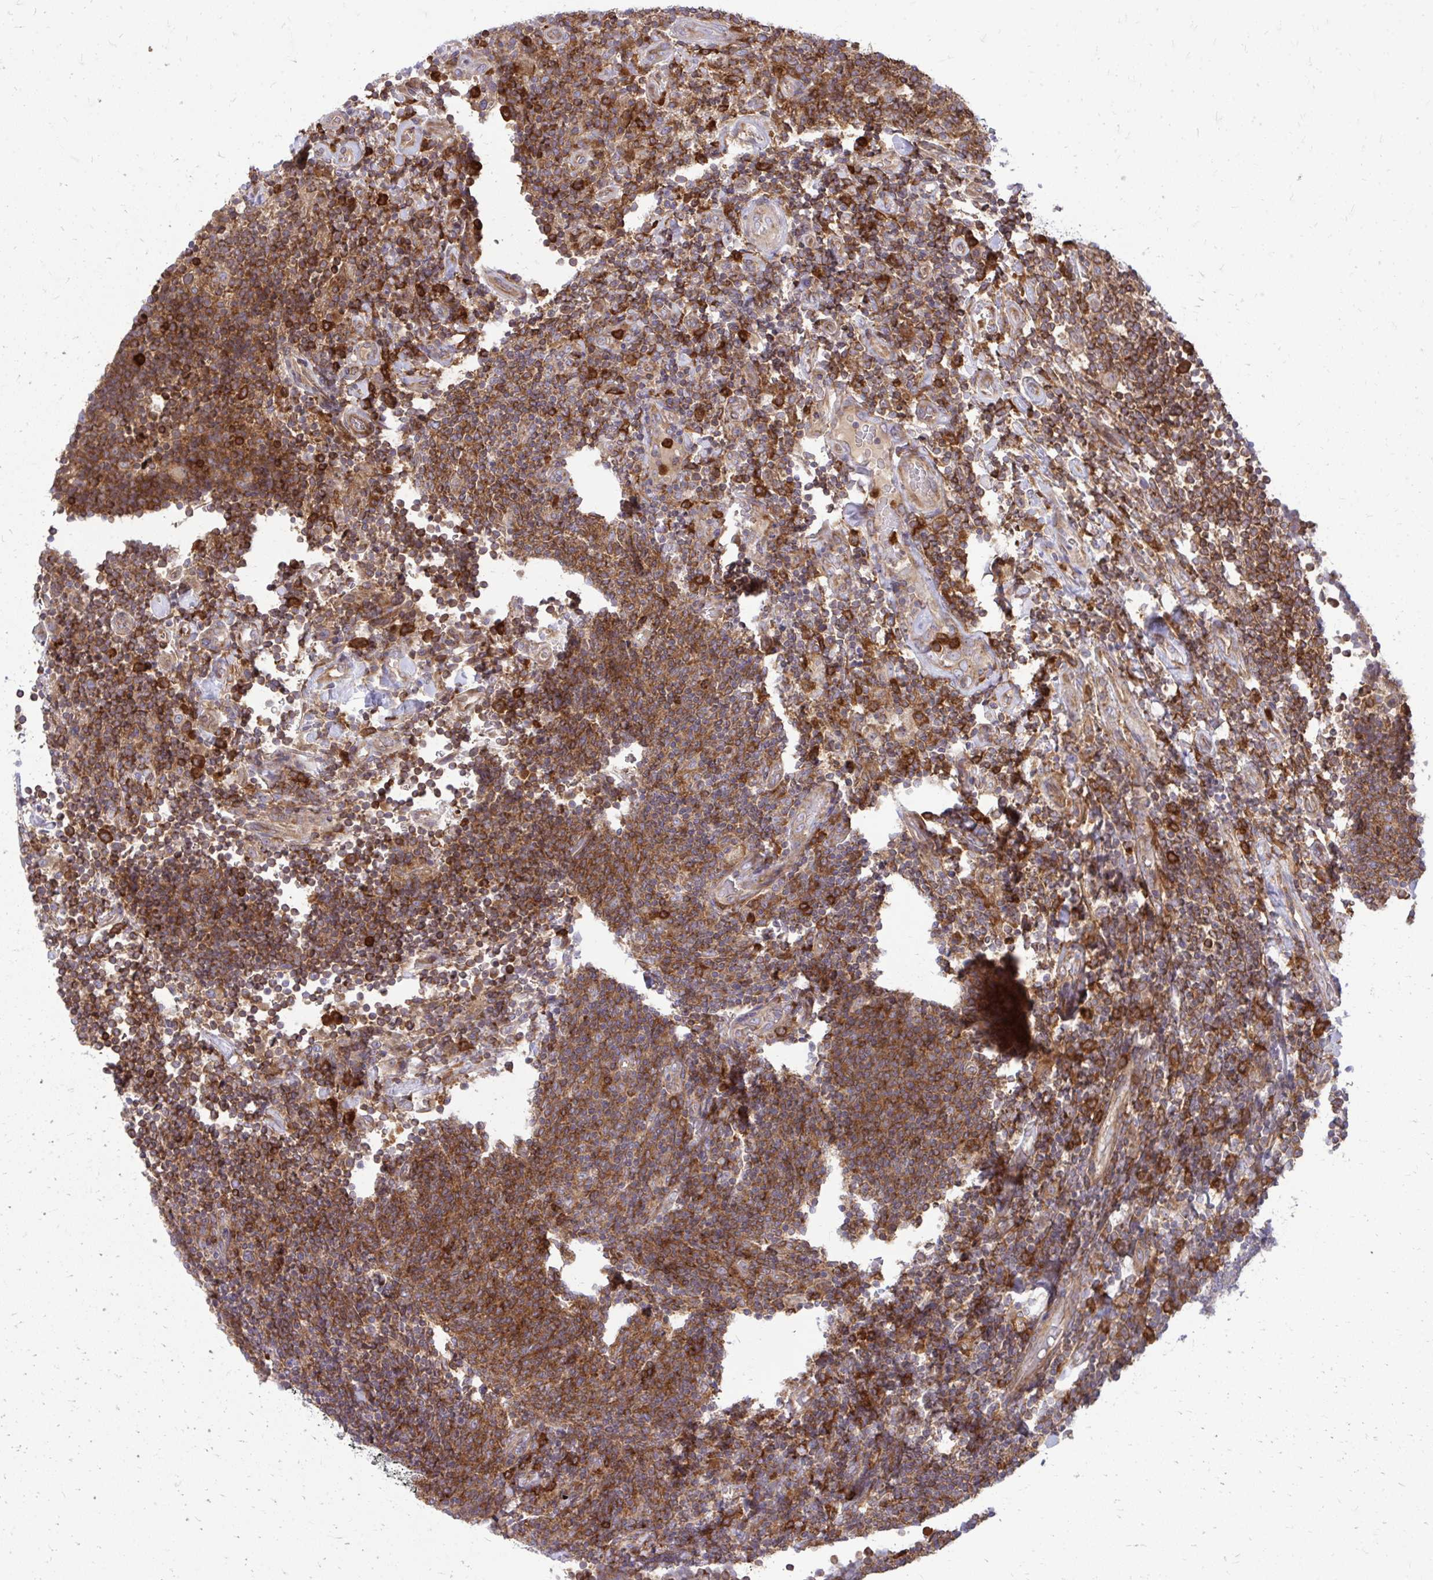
{"staining": {"intensity": "strong", "quantity": ">75%", "location": "cytoplasmic/membranous"}, "tissue": "lymphoma", "cell_type": "Tumor cells", "image_type": "cancer", "snomed": [{"axis": "morphology", "description": "Malignant lymphoma, non-Hodgkin's type, Low grade"}, {"axis": "topography", "description": "Lymph node"}], "caption": "Immunohistochemistry (IHC) (DAB (3,3'-diaminobenzidine)) staining of human malignant lymphoma, non-Hodgkin's type (low-grade) shows strong cytoplasmic/membranous protein expression in approximately >75% of tumor cells. The staining was performed using DAB, with brown indicating positive protein expression. Nuclei are stained blue with hematoxylin.", "gene": "ASAP1", "patient": {"sex": "male", "age": 52}}